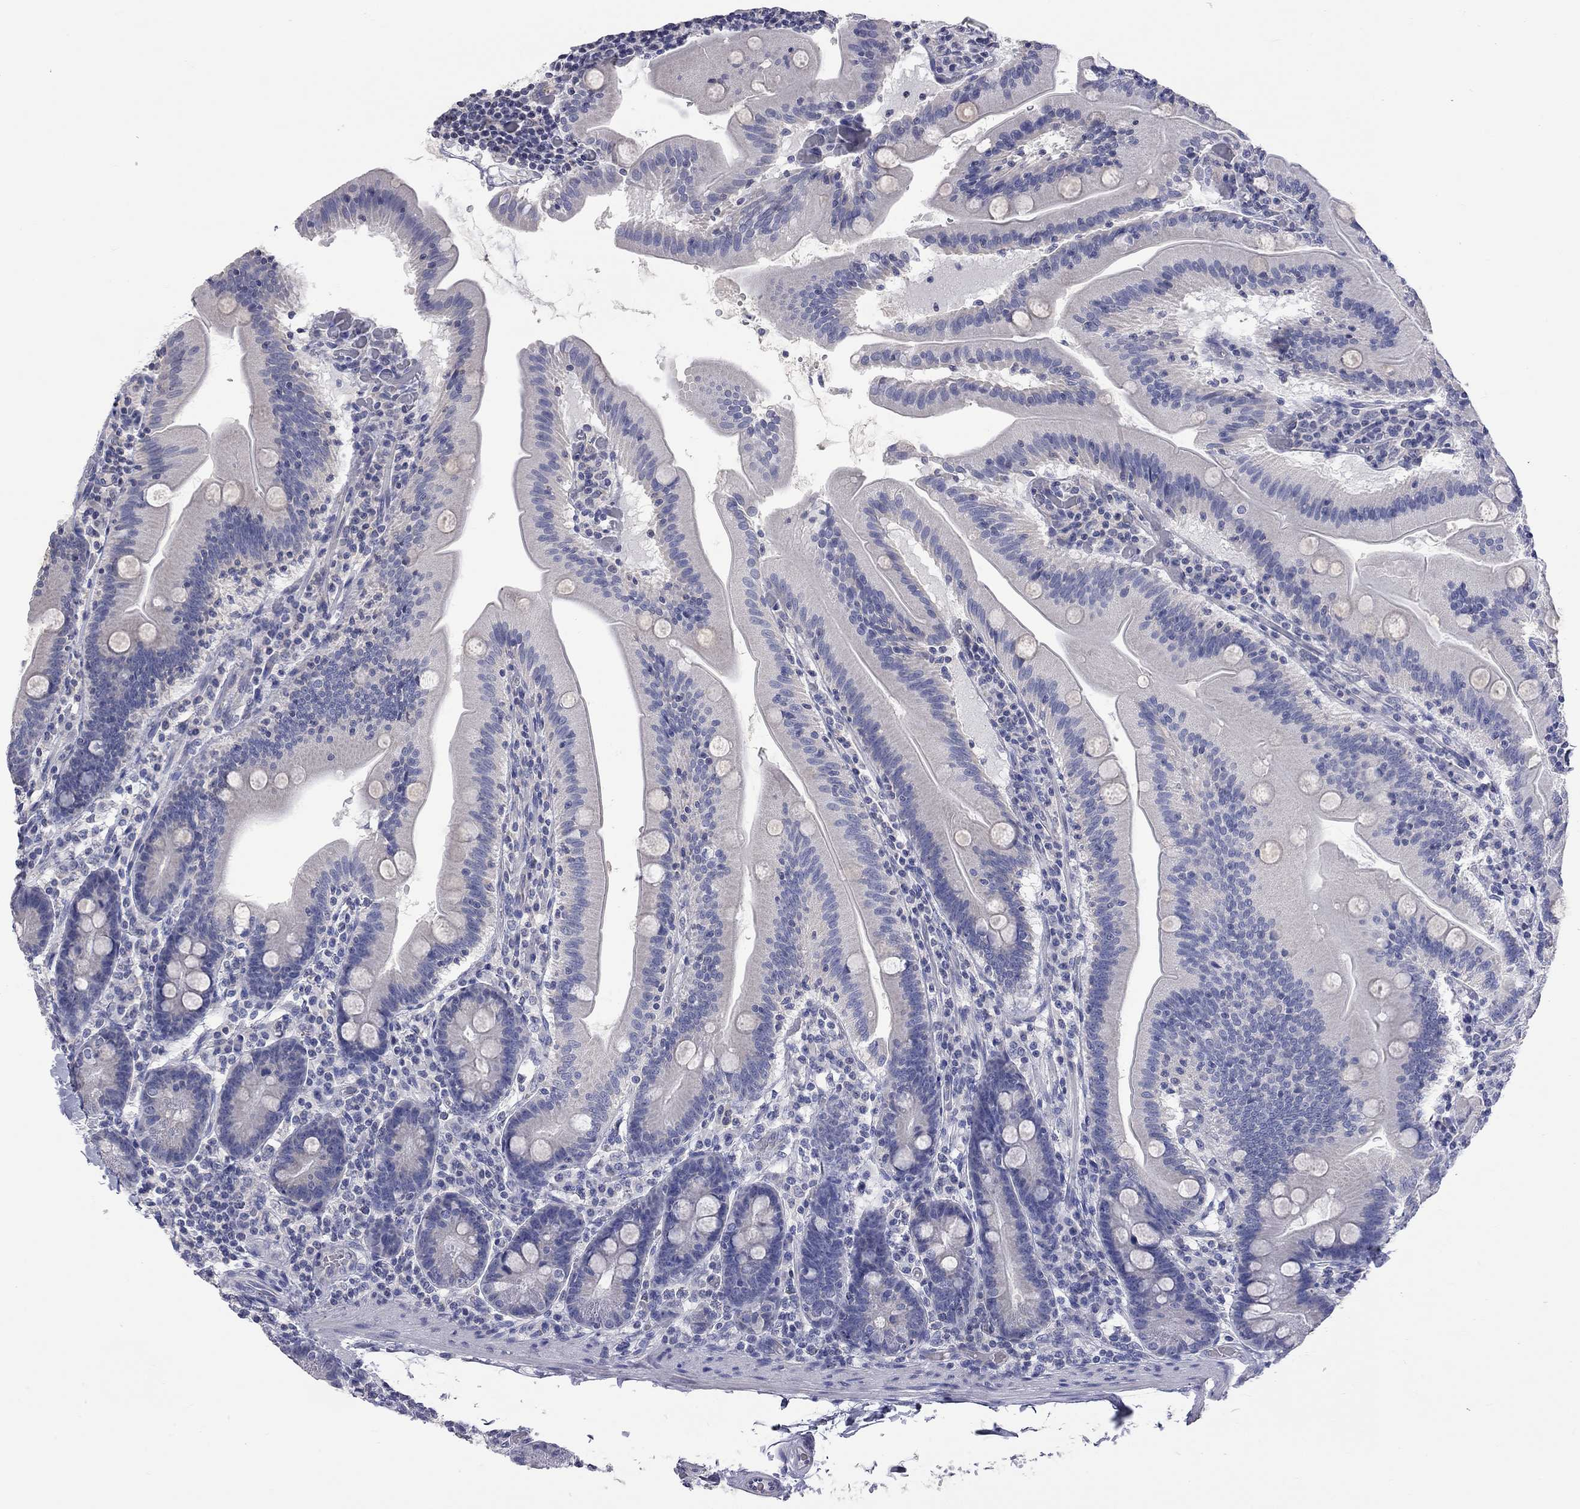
{"staining": {"intensity": "negative", "quantity": "none", "location": "none"}, "tissue": "small intestine", "cell_type": "Glandular cells", "image_type": "normal", "snomed": [{"axis": "morphology", "description": "Normal tissue, NOS"}, {"axis": "topography", "description": "Small intestine"}], "caption": "The photomicrograph exhibits no staining of glandular cells in normal small intestine.", "gene": "OPRK1", "patient": {"sex": "male", "age": 37}}